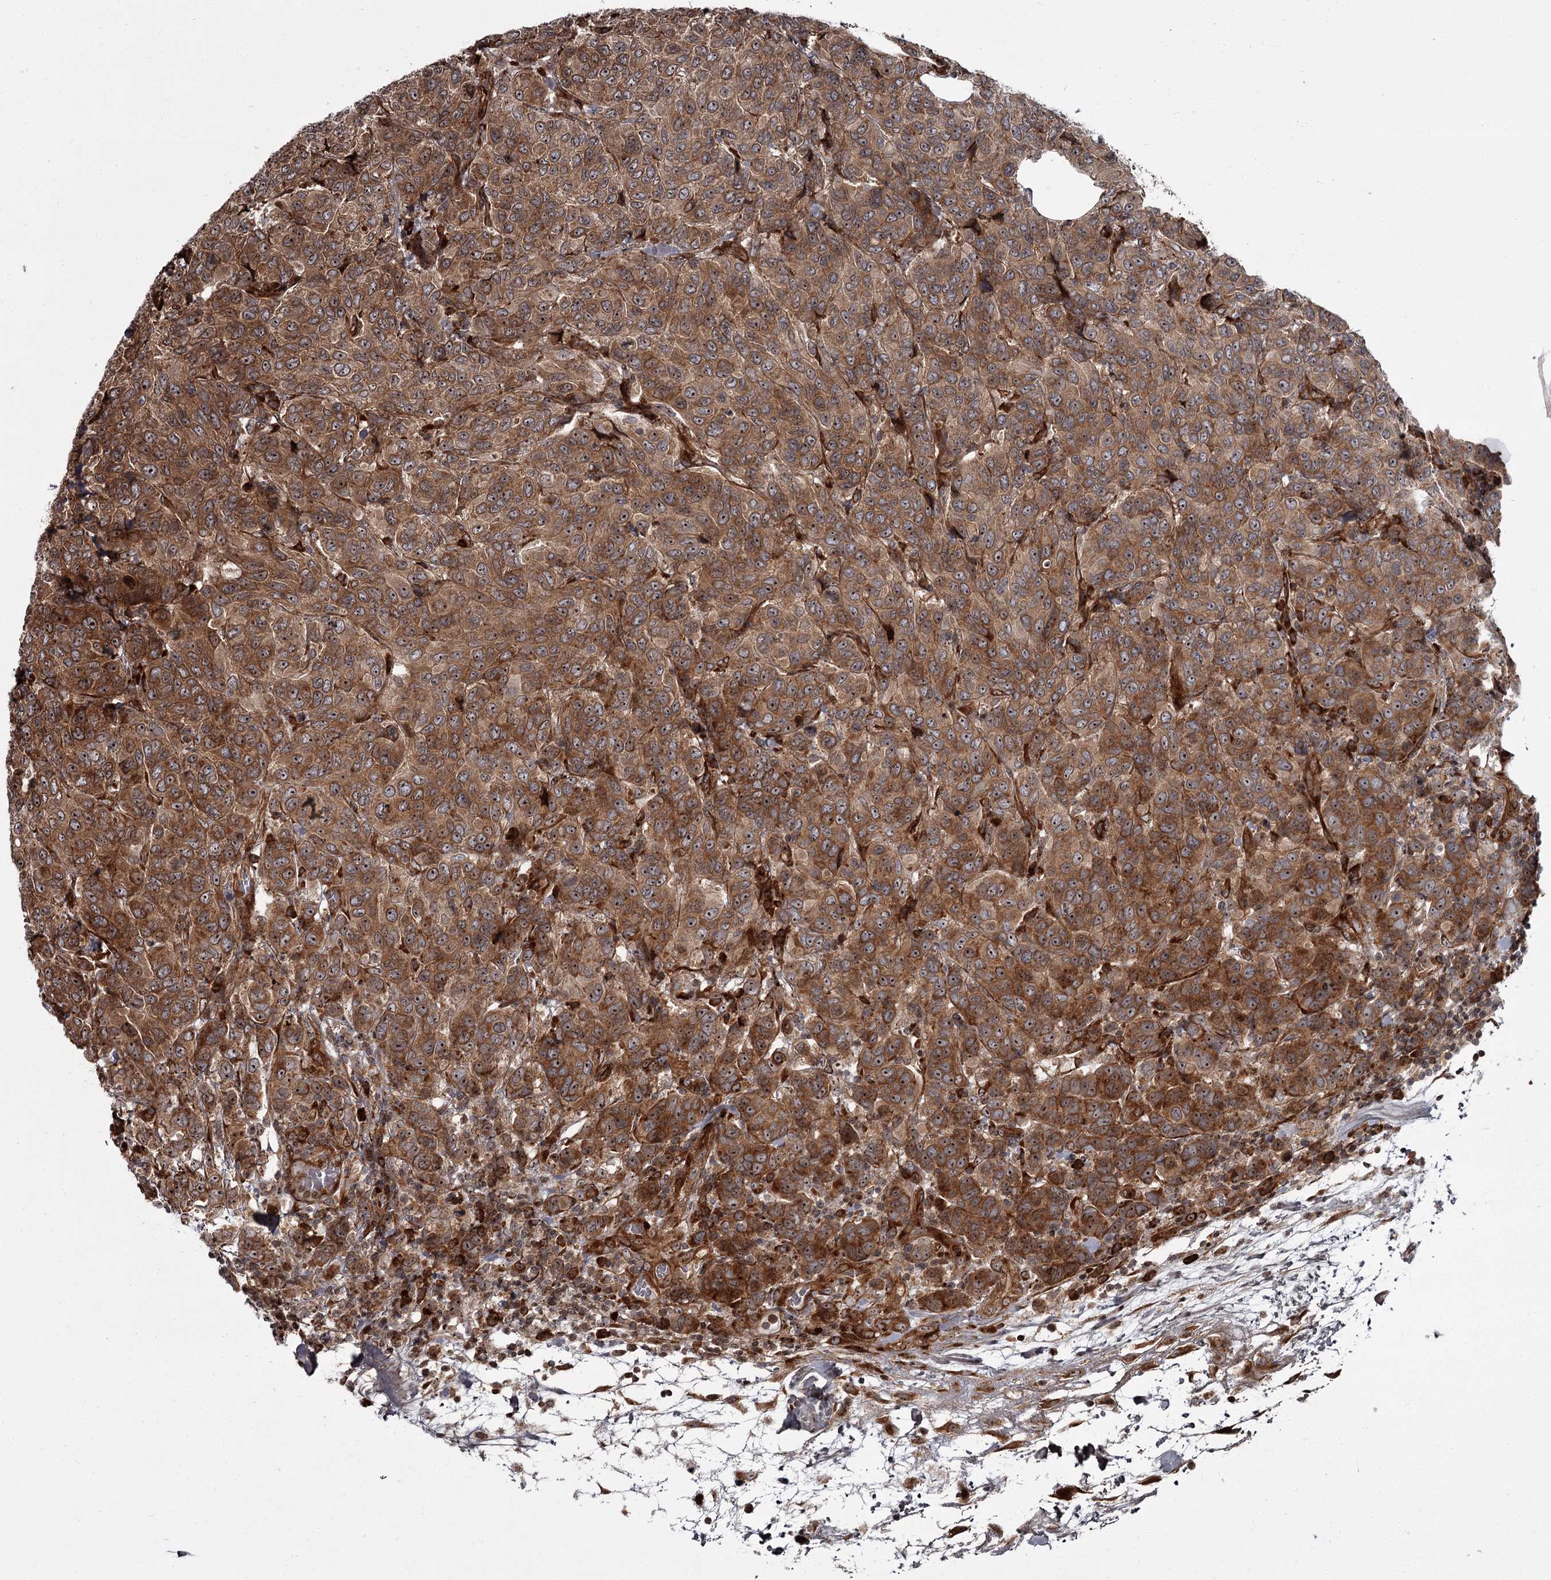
{"staining": {"intensity": "moderate", "quantity": ">75%", "location": "cytoplasmic/membranous,nuclear"}, "tissue": "breast cancer", "cell_type": "Tumor cells", "image_type": "cancer", "snomed": [{"axis": "morphology", "description": "Duct carcinoma"}, {"axis": "topography", "description": "Breast"}], "caption": "This is a micrograph of immunohistochemistry (IHC) staining of breast infiltrating ductal carcinoma, which shows moderate expression in the cytoplasmic/membranous and nuclear of tumor cells.", "gene": "THAP9", "patient": {"sex": "female", "age": 55}}